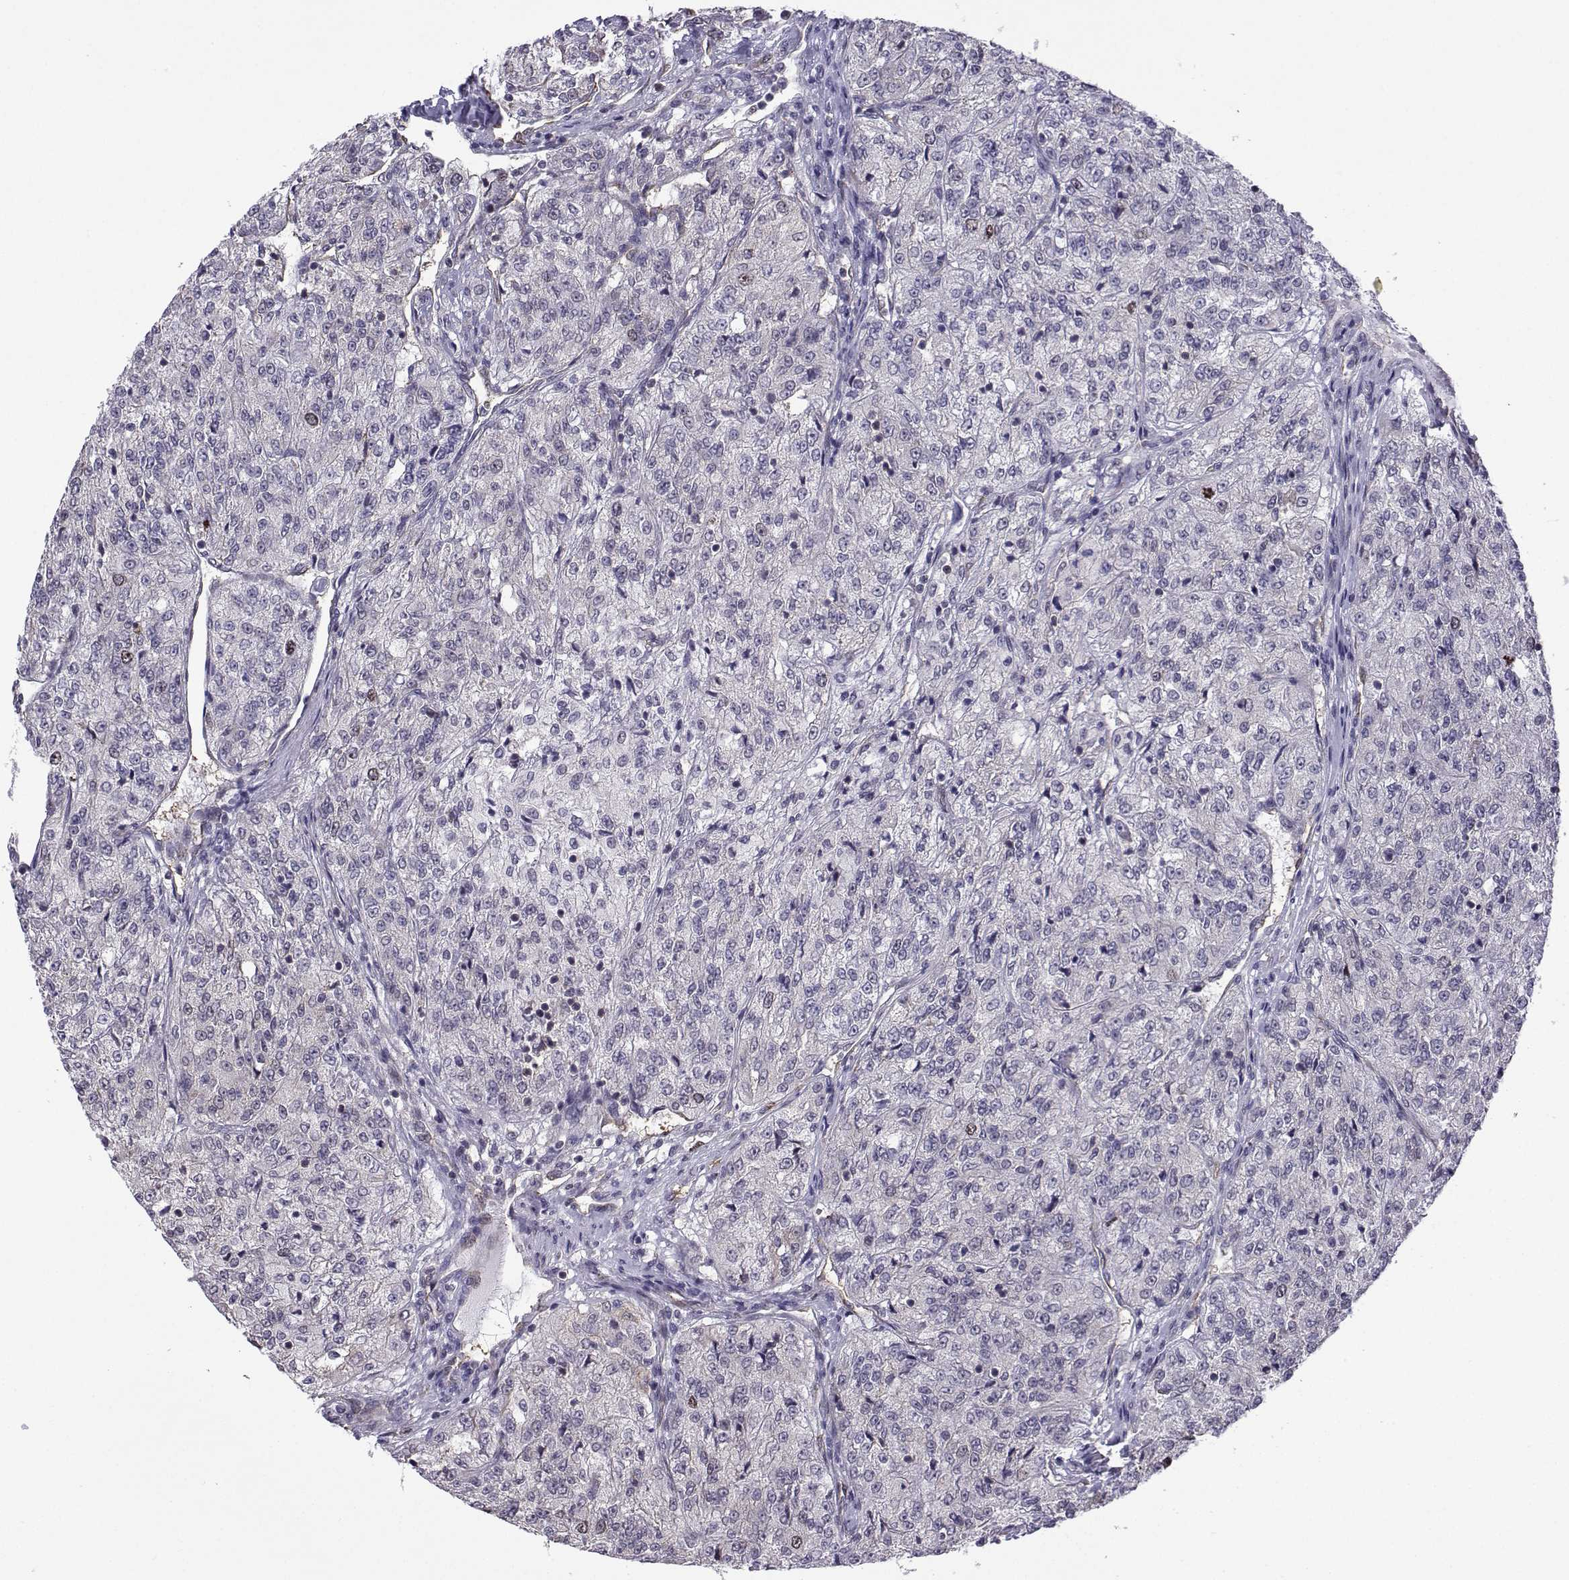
{"staining": {"intensity": "weak", "quantity": "<25%", "location": "nuclear"}, "tissue": "renal cancer", "cell_type": "Tumor cells", "image_type": "cancer", "snomed": [{"axis": "morphology", "description": "Adenocarcinoma, NOS"}, {"axis": "topography", "description": "Kidney"}], "caption": "IHC image of neoplastic tissue: renal adenocarcinoma stained with DAB shows no significant protein expression in tumor cells.", "gene": "INCENP", "patient": {"sex": "female", "age": 63}}